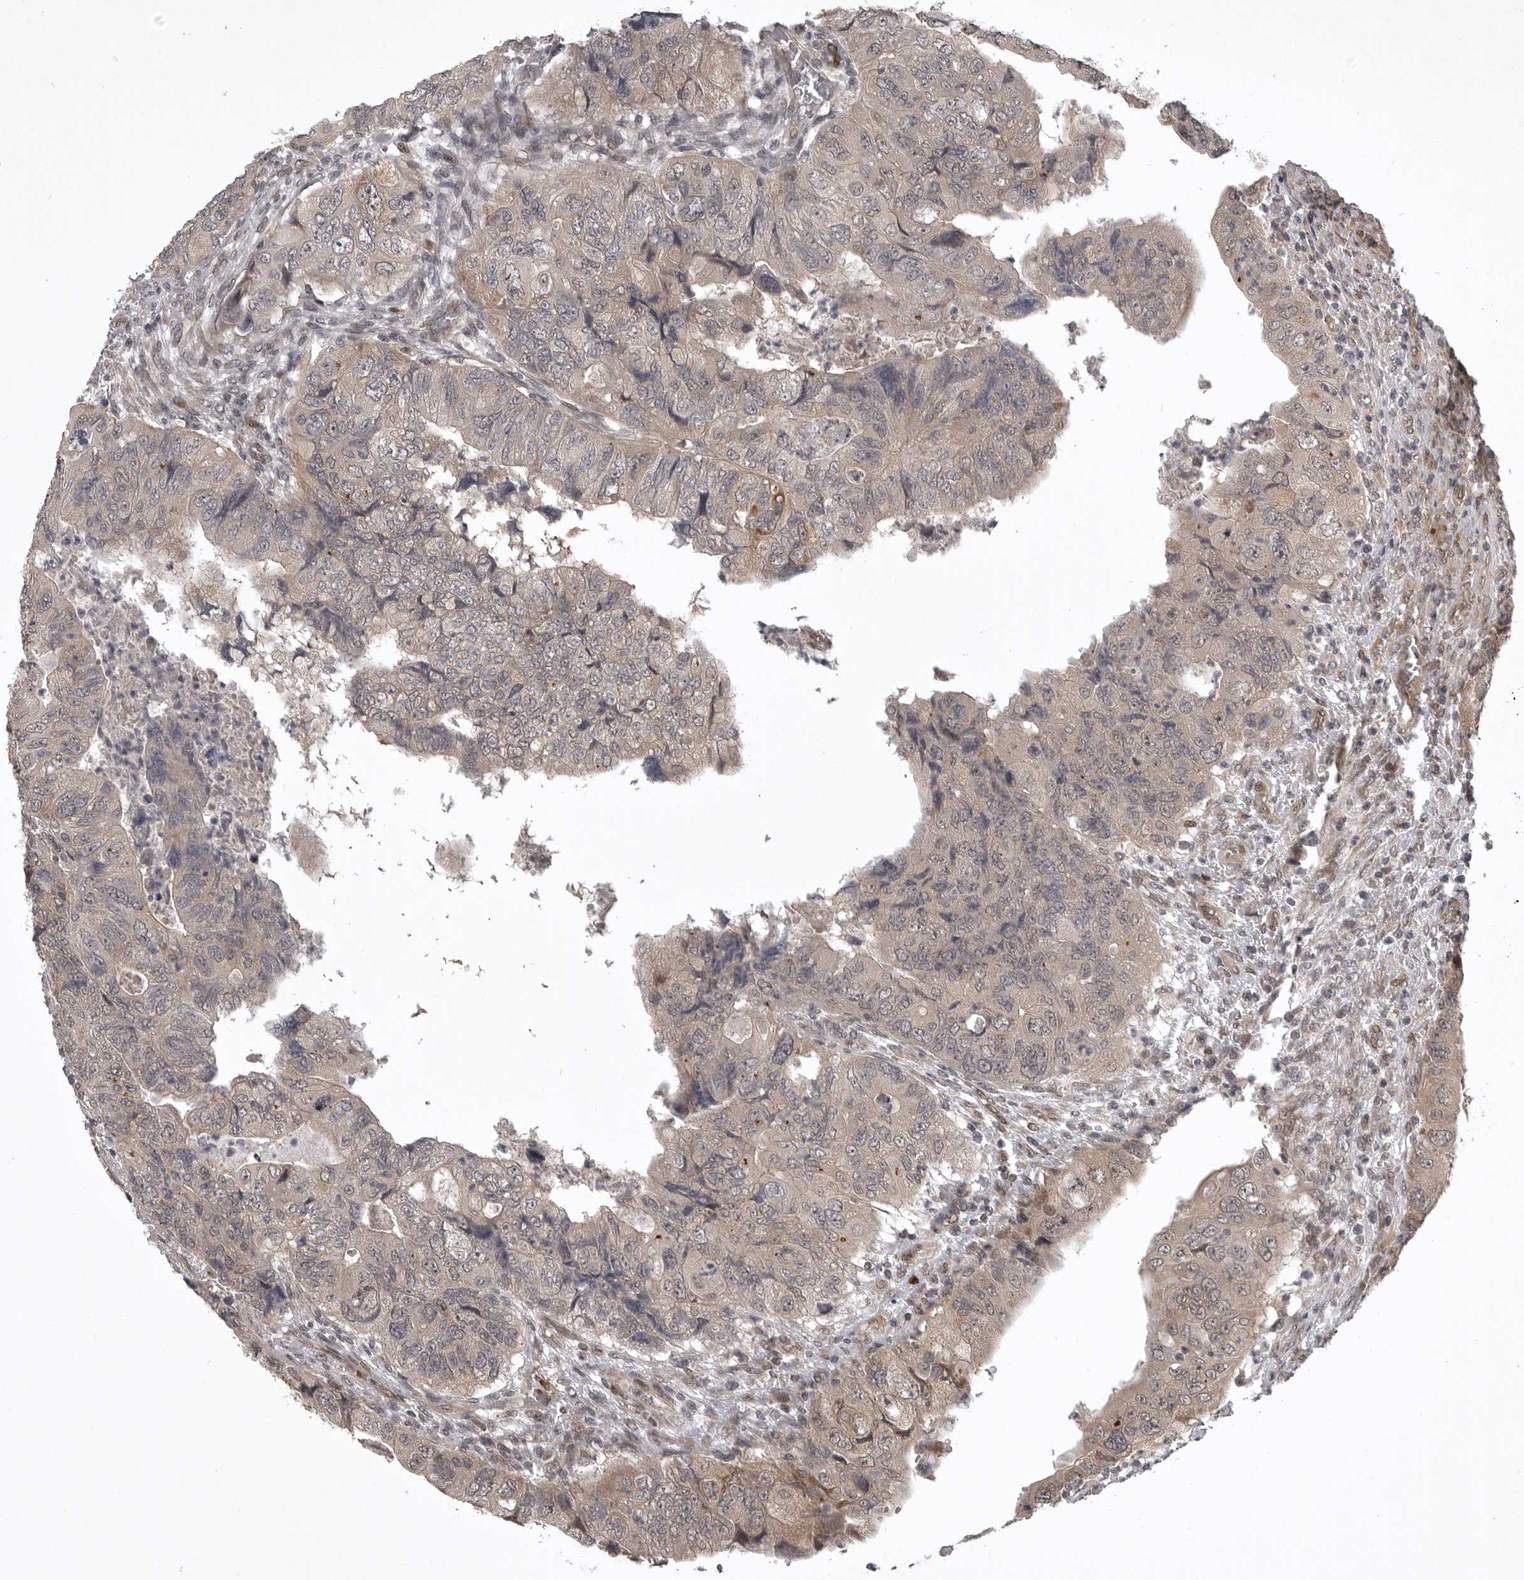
{"staining": {"intensity": "moderate", "quantity": "<25%", "location": "cytoplasmic/membranous"}, "tissue": "colorectal cancer", "cell_type": "Tumor cells", "image_type": "cancer", "snomed": [{"axis": "morphology", "description": "Adenocarcinoma, NOS"}, {"axis": "topography", "description": "Rectum"}], "caption": "This is an image of immunohistochemistry (IHC) staining of adenocarcinoma (colorectal), which shows moderate expression in the cytoplasmic/membranous of tumor cells.", "gene": "SNX16", "patient": {"sex": "male", "age": 63}}